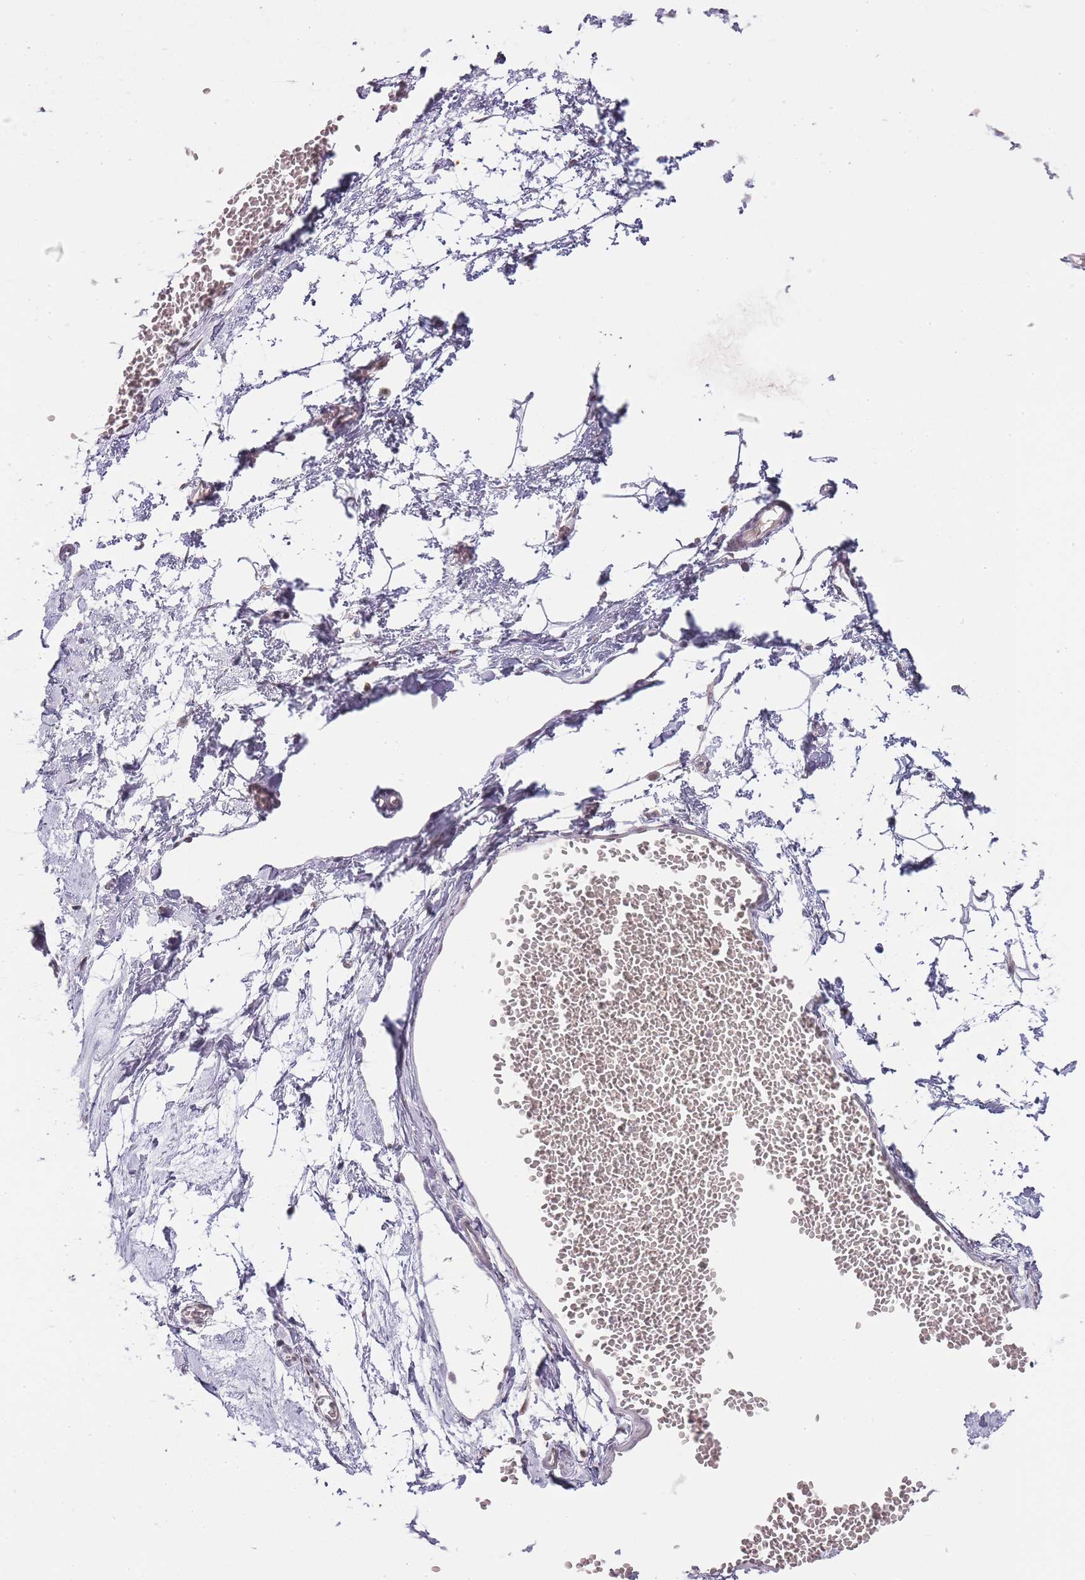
{"staining": {"intensity": "negative", "quantity": "none", "location": "none"}, "tissue": "breast", "cell_type": "Adipocytes", "image_type": "normal", "snomed": [{"axis": "morphology", "description": "Normal tissue, NOS"}, {"axis": "topography", "description": "Breast"}], "caption": "Breast stained for a protein using immunohistochemistry (IHC) exhibits no positivity adipocytes.", "gene": "OGG1", "patient": {"sex": "female", "age": 27}}